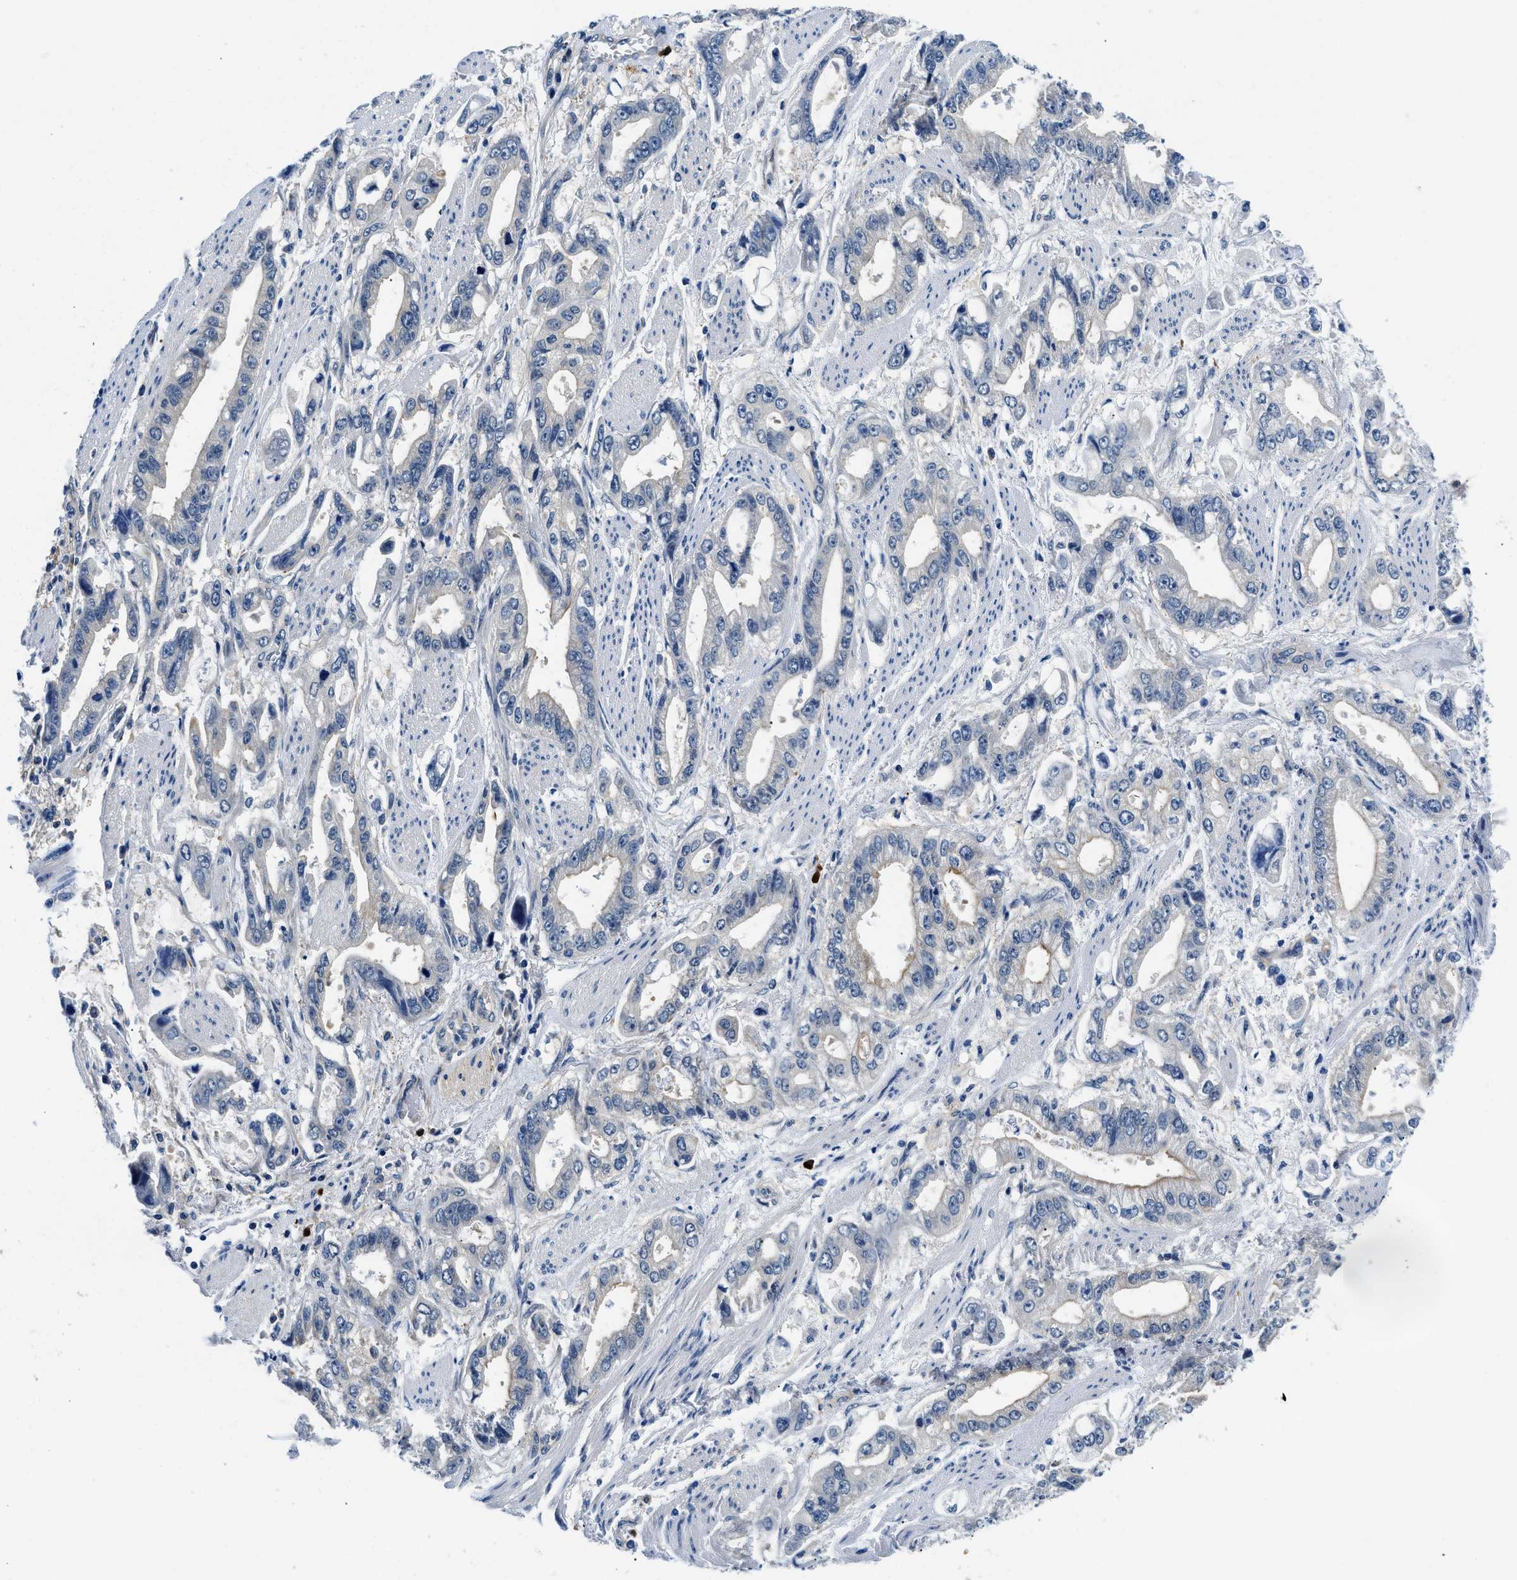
{"staining": {"intensity": "negative", "quantity": "none", "location": "none"}, "tissue": "stomach cancer", "cell_type": "Tumor cells", "image_type": "cancer", "snomed": [{"axis": "morphology", "description": "Normal tissue, NOS"}, {"axis": "morphology", "description": "Adenocarcinoma, NOS"}, {"axis": "topography", "description": "Stomach"}], "caption": "IHC image of adenocarcinoma (stomach) stained for a protein (brown), which shows no expression in tumor cells.", "gene": "ZFAND3", "patient": {"sex": "male", "age": 62}}